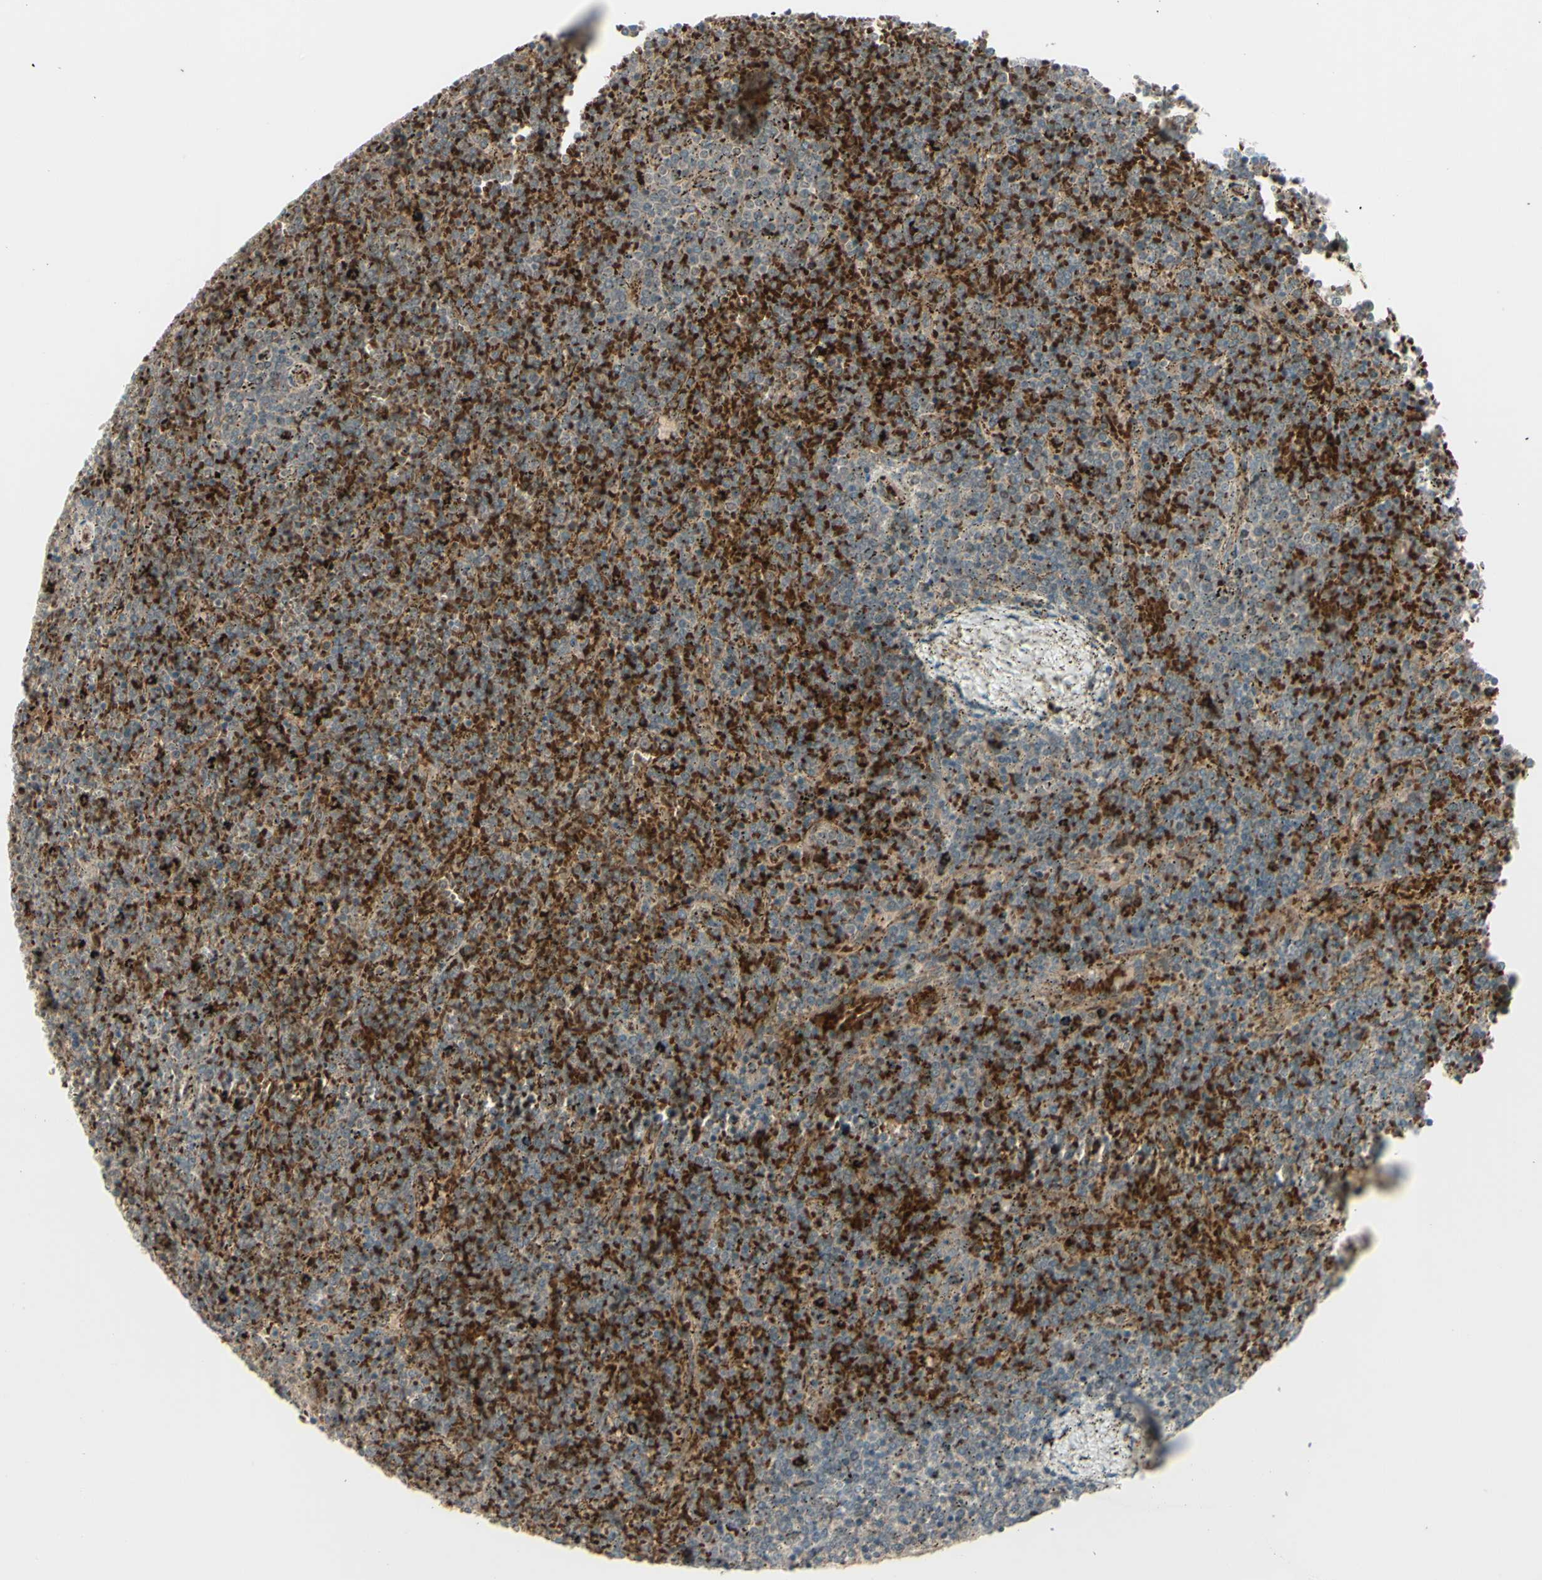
{"staining": {"intensity": "strong", "quantity": "25%-75%", "location": "cytoplasmic/membranous"}, "tissue": "lymphoma", "cell_type": "Tumor cells", "image_type": "cancer", "snomed": [{"axis": "morphology", "description": "Malignant lymphoma, non-Hodgkin's type, Low grade"}, {"axis": "topography", "description": "Spleen"}], "caption": "Human lymphoma stained with a brown dye displays strong cytoplasmic/membranous positive staining in about 25%-75% of tumor cells.", "gene": "MLF2", "patient": {"sex": "female", "age": 77}}